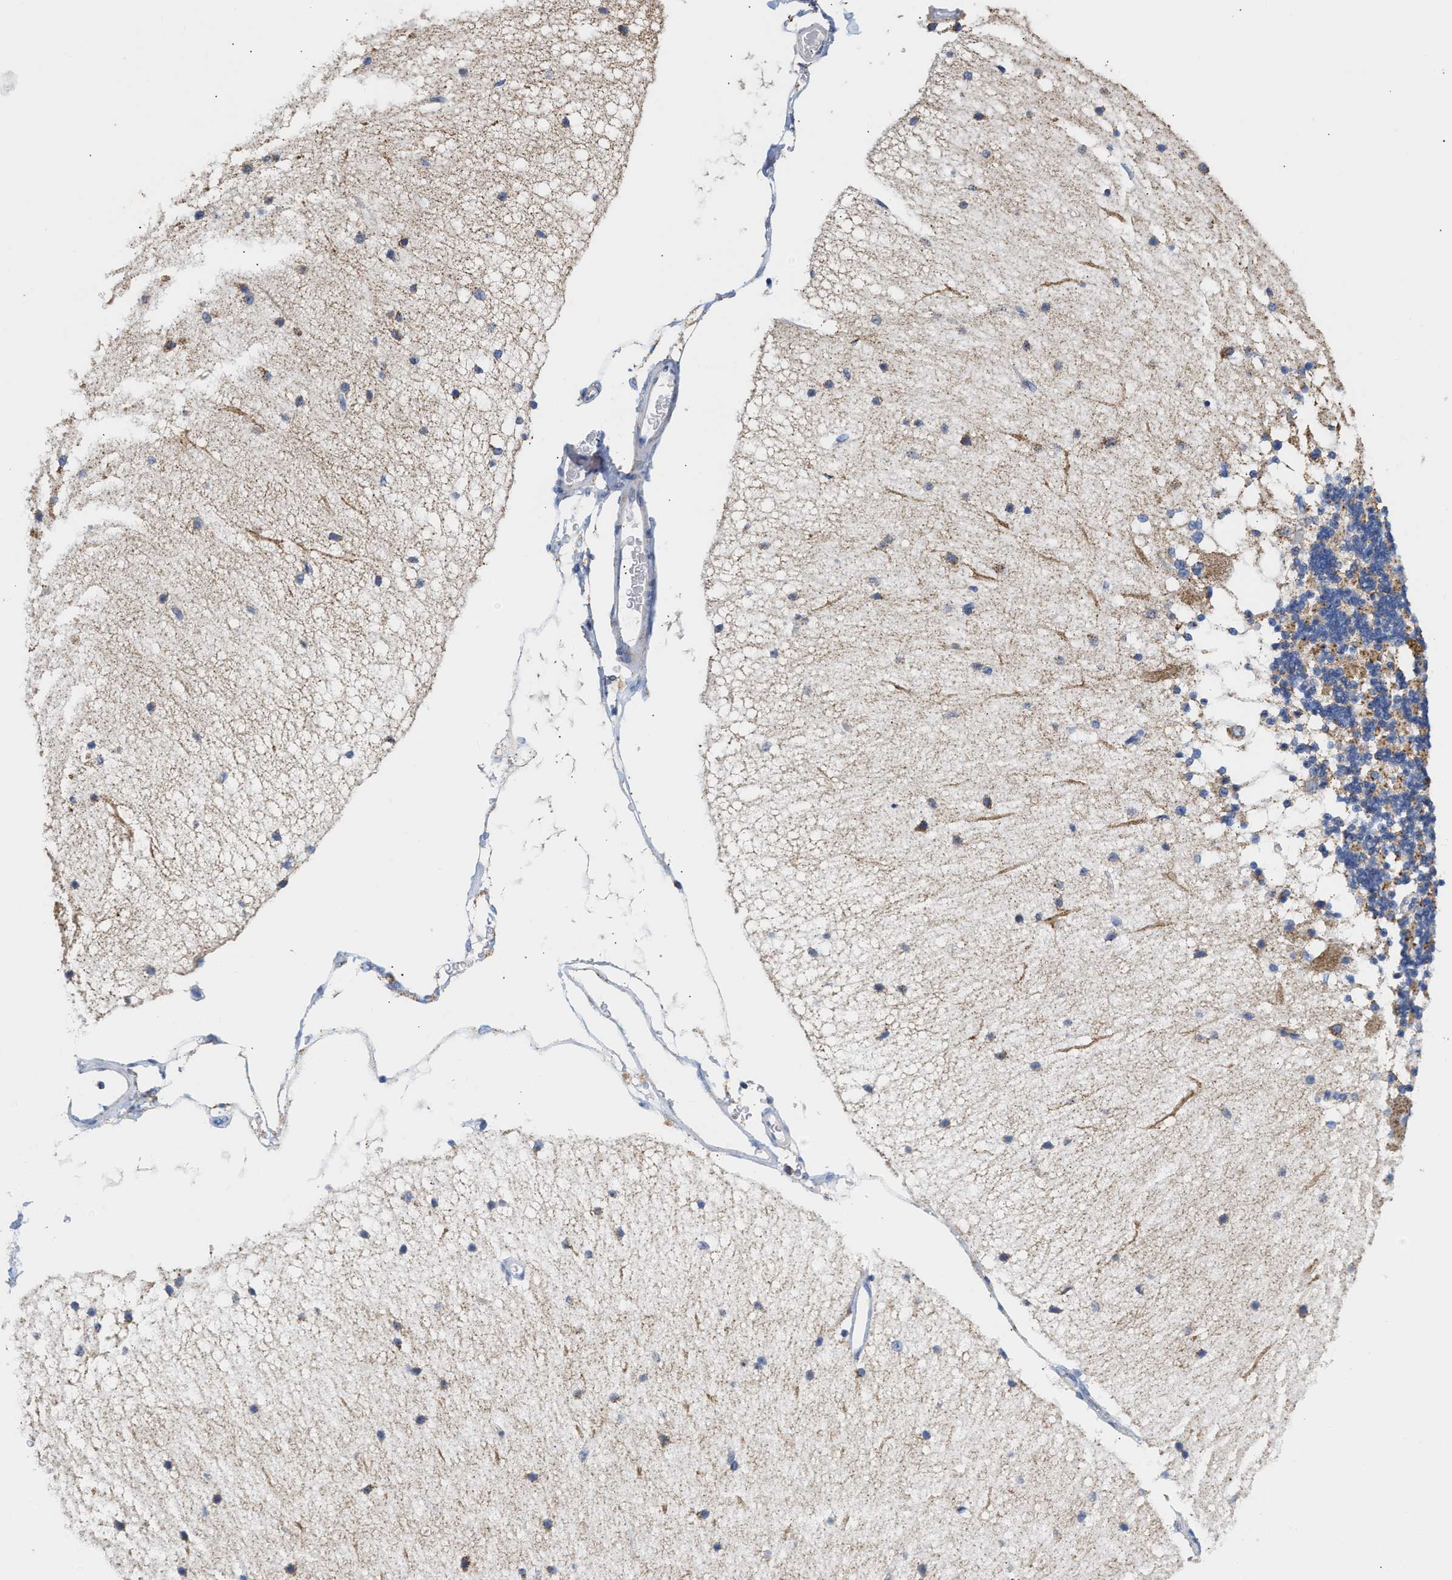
{"staining": {"intensity": "moderate", "quantity": "25%-75%", "location": "cytoplasmic/membranous"}, "tissue": "cerebellum", "cell_type": "Cells in granular layer", "image_type": "normal", "snomed": [{"axis": "morphology", "description": "Normal tissue, NOS"}, {"axis": "topography", "description": "Cerebellum"}], "caption": "Moderate cytoplasmic/membranous staining is appreciated in about 25%-75% of cells in granular layer in normal cerebellum.", "gene": "ACOT13", "patient": {"sex": "female", "age": 54}}